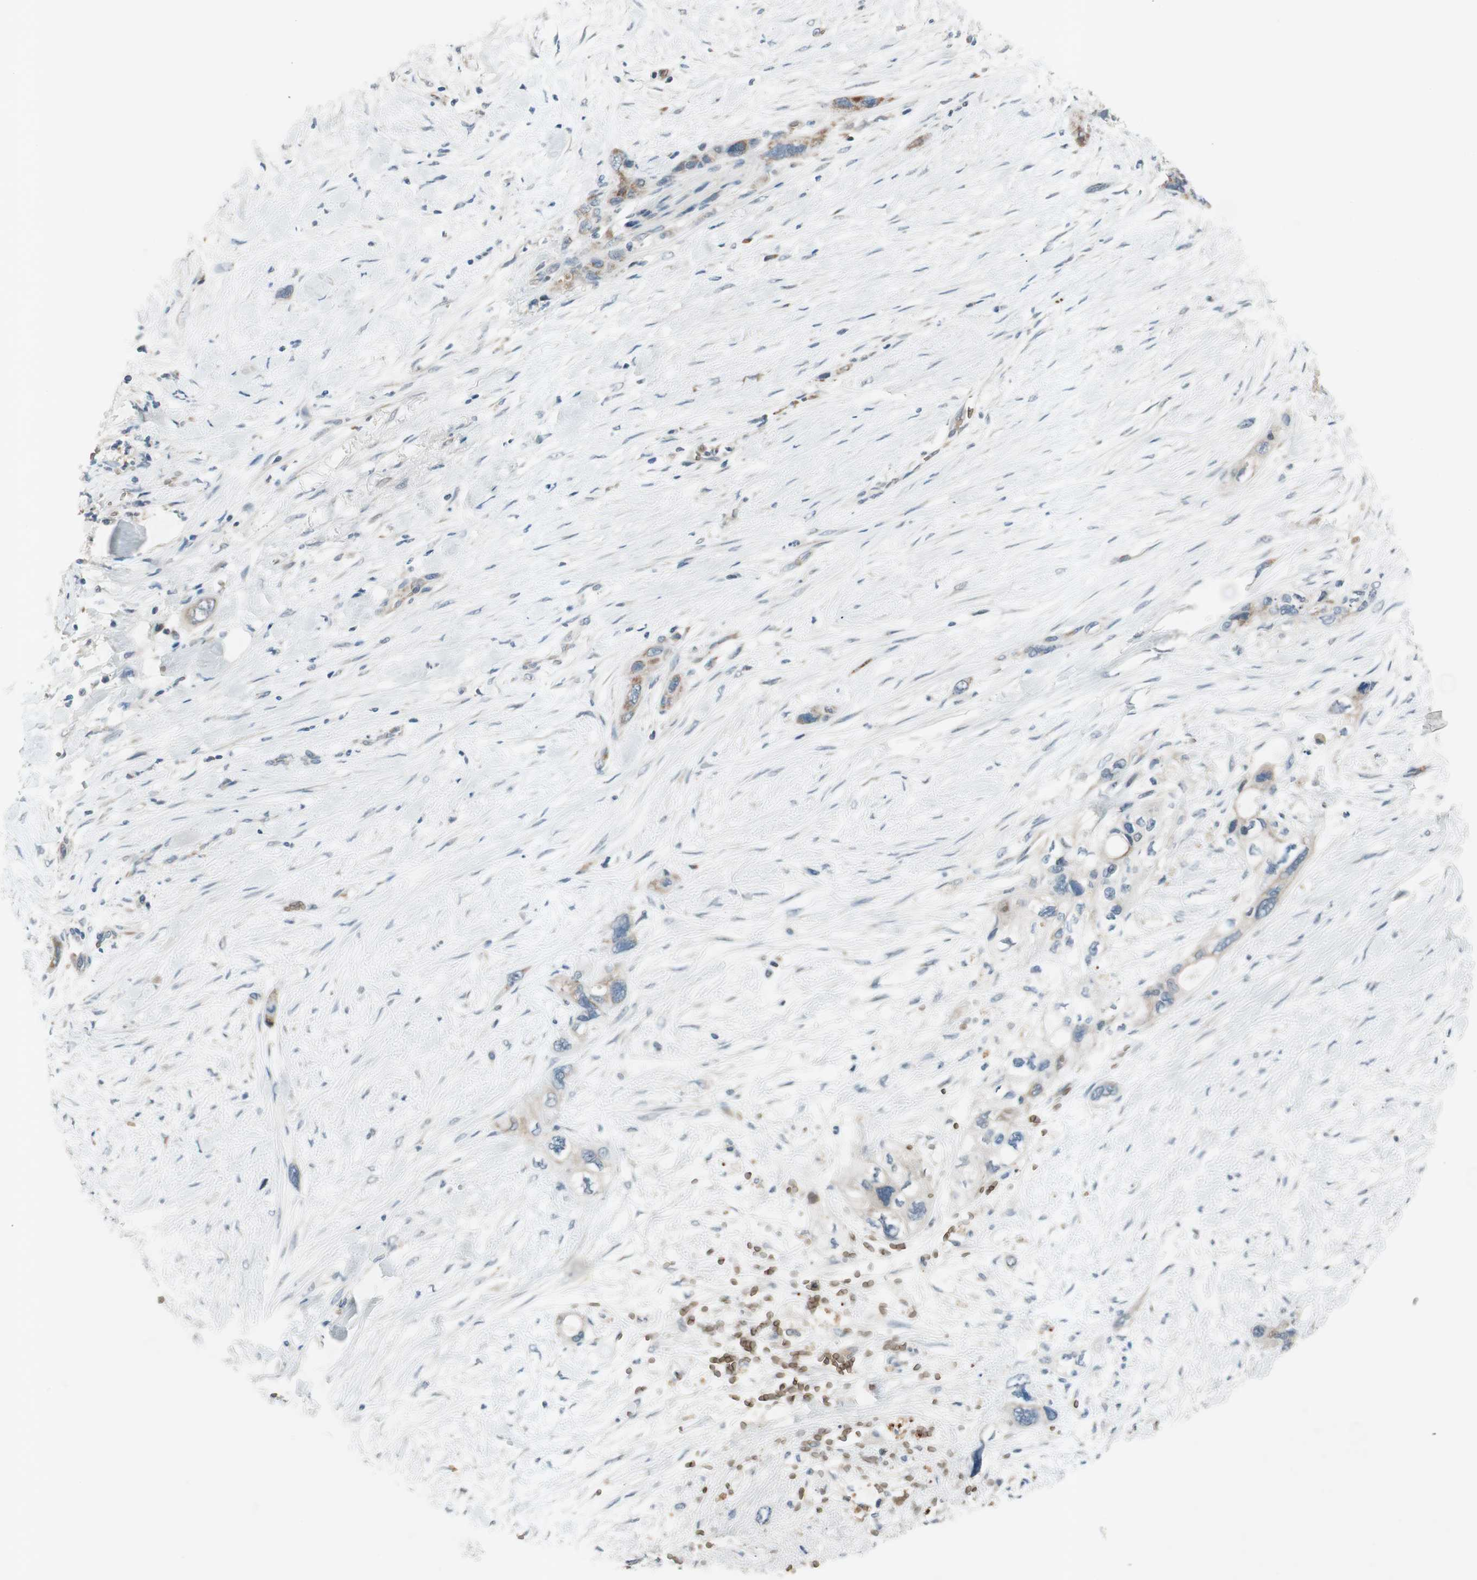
{"staining": {"intensity": "moderate", "quantity": "25%-75%", "location": "cytoplasmic/membranous"}, "tissue": "pancreatic cancer", "cell_type": "Tumor cells", "image_type": "cancer", "snomed": [{"axis": "morphology", "description": "Adenocarcinoma, NOS"}, {"axis": "topography", "description": "Pancreas"}], "caption": "Immunohistochemistry (IHC) photomicrograph of adenocarcinoma (pancreatic) stained for a protein (brown), which reveals medium levels of moderate cytoplasmic/membranous staining in approximately 25%-75% of tumor cells.", "gene": "GYPC", "patient": {"sex": "male", "age": 46}}